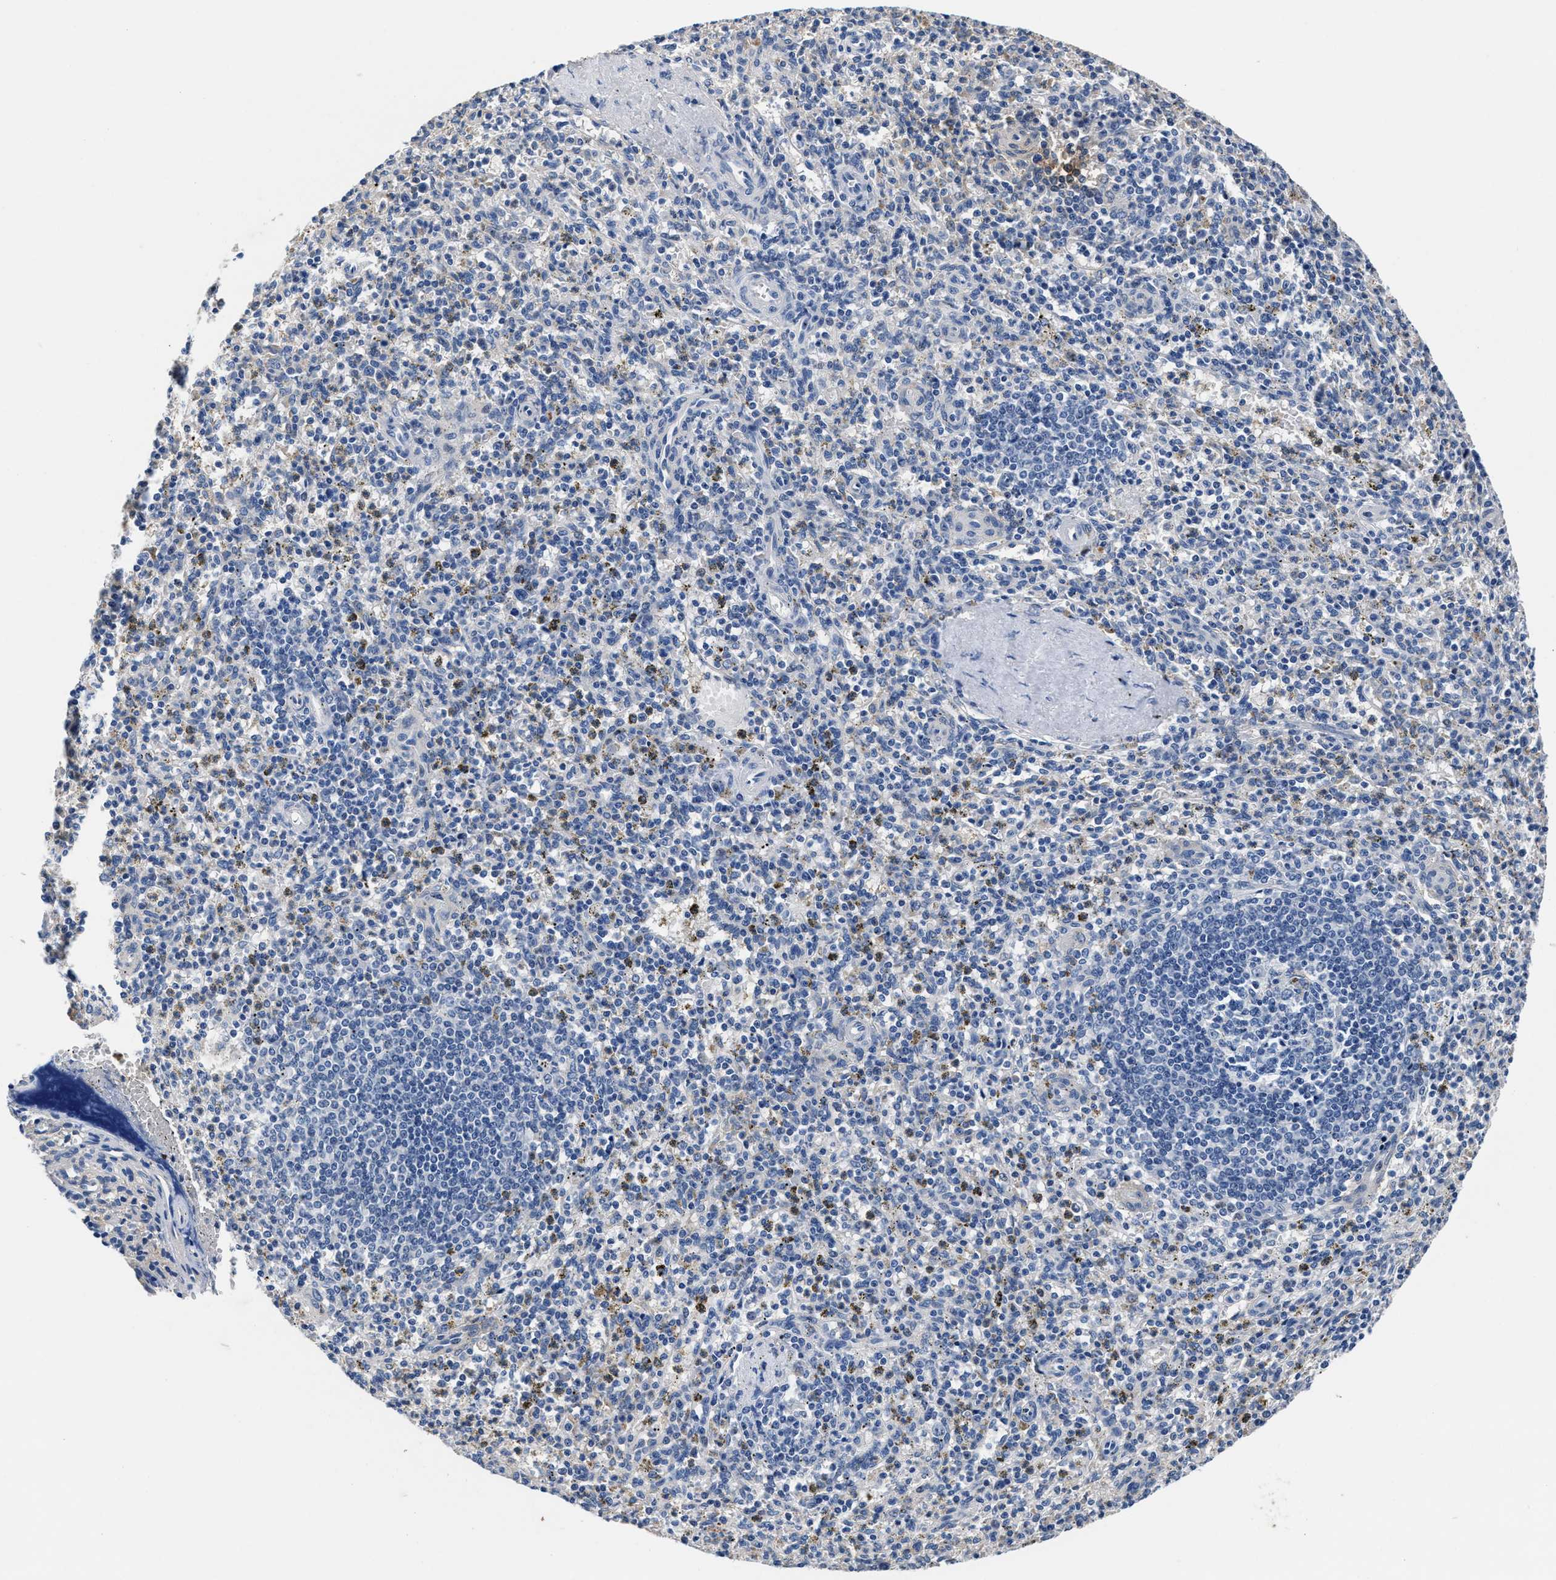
{"staining": {"intensity": "negative", "quantity": "none", "location": "none"}, "tissue": "spleen", "cell_type": "Cells in red pulp", "image_type": "normal", "snomed": [{"axis": "morphology", "description": "Normal tissue, NOS"}, {"axis": "topography", "description": "Spleen"}], "caption": "The micrograph exhibits no staining of cells in red pulp in unremarkable spleen.", "gene": "GSTM1", "patient": {"sex": "male", "age": 72}}